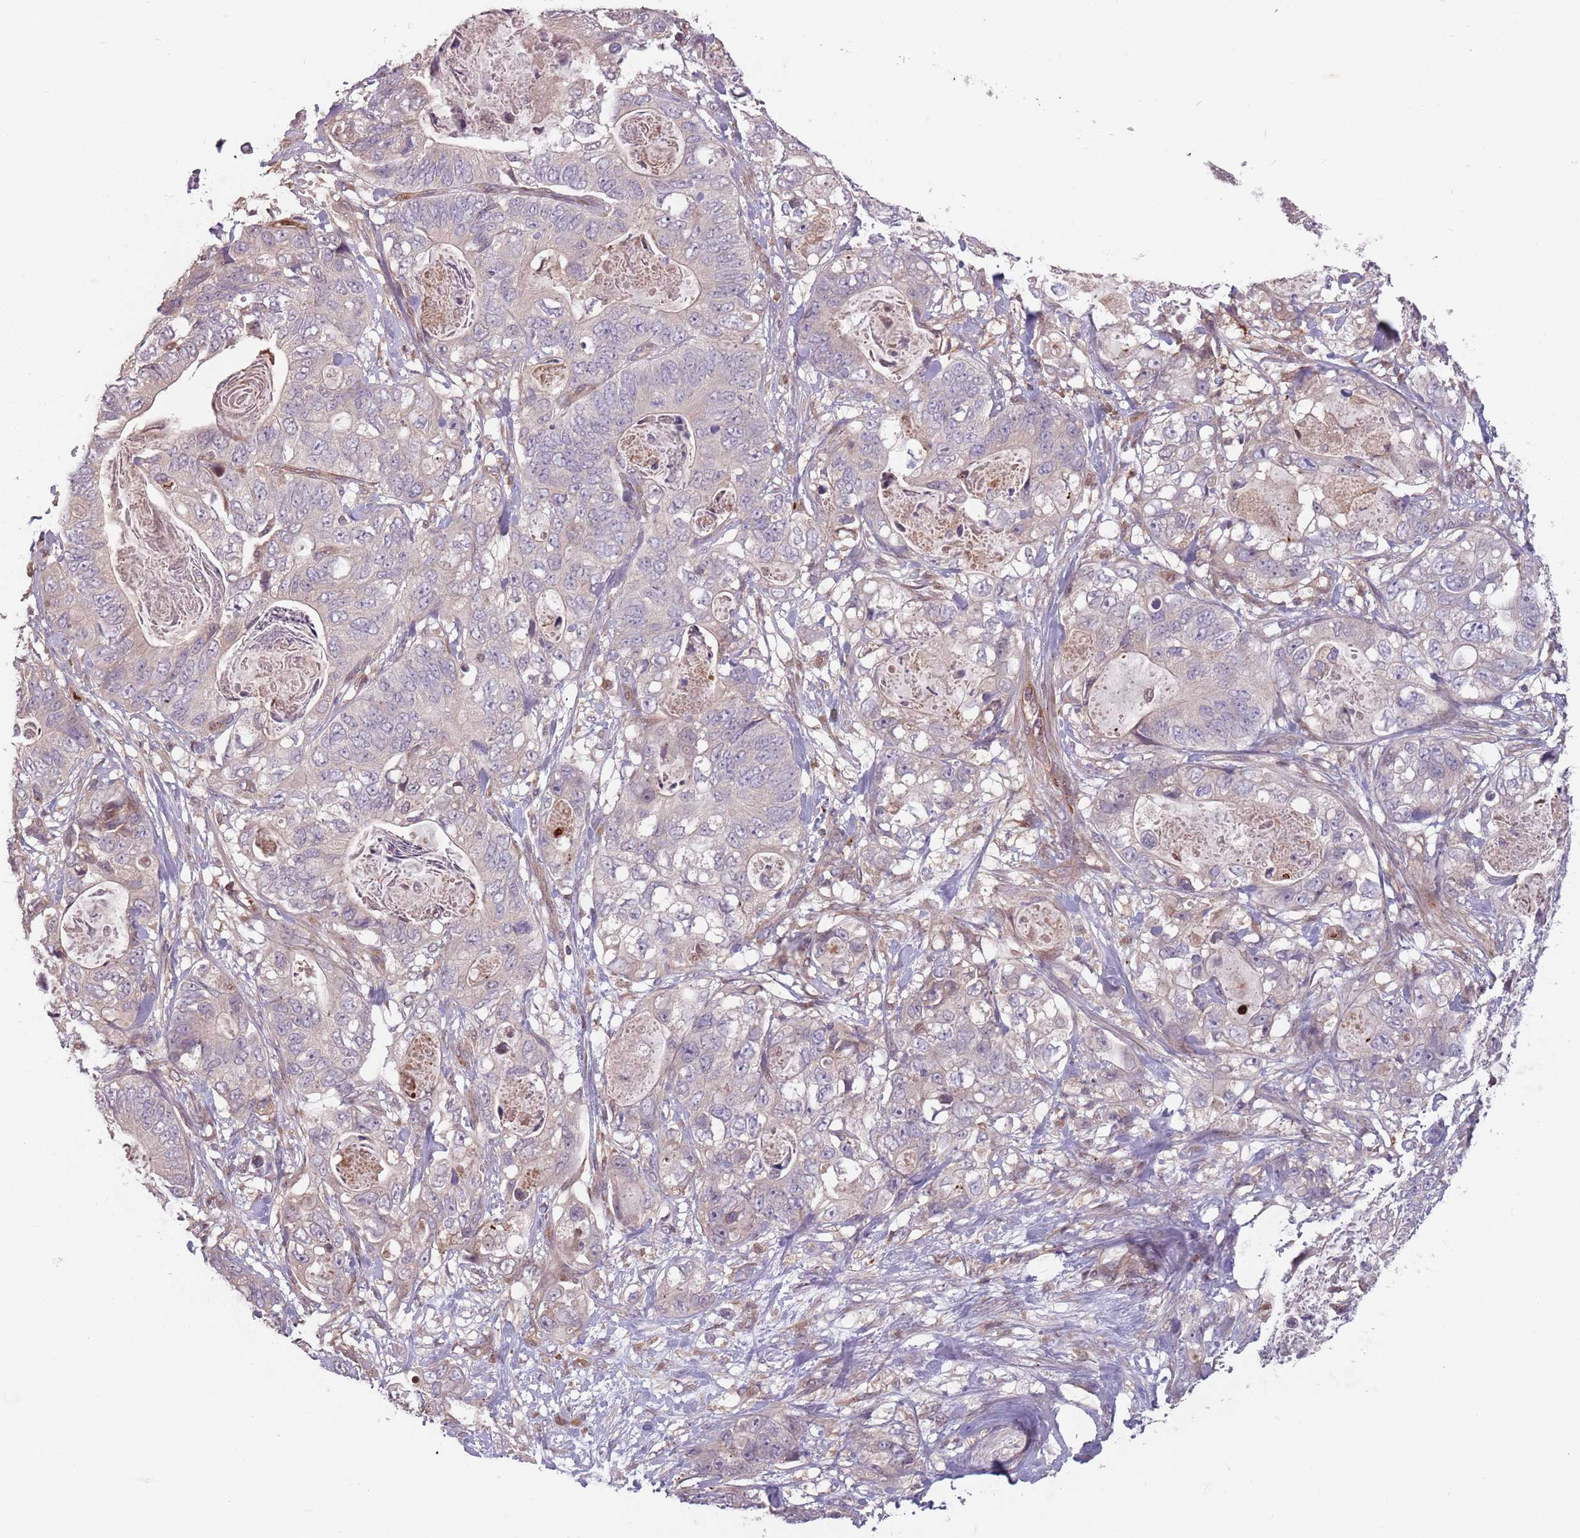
{"staining": {"intensity": "negative", "quantity": "none", "location": "none"}, "tissue": "stomach cancer", "cell_type": "Tumor cells", "image_type": "cancer", "snomed": [{"axis": "morphology", "description": "Normal tissue, NOS"}, {"axis": "morphology", "description": "Adenocarcinoma, NOS"}, {"axis": "topography", "description": "Stomach"}], "caption": "Tumor cells show no significant protein expression in adenocarcinoma (stomach).", "gene": "GPR180", "patient": {"sex": "female", "age": 89}}